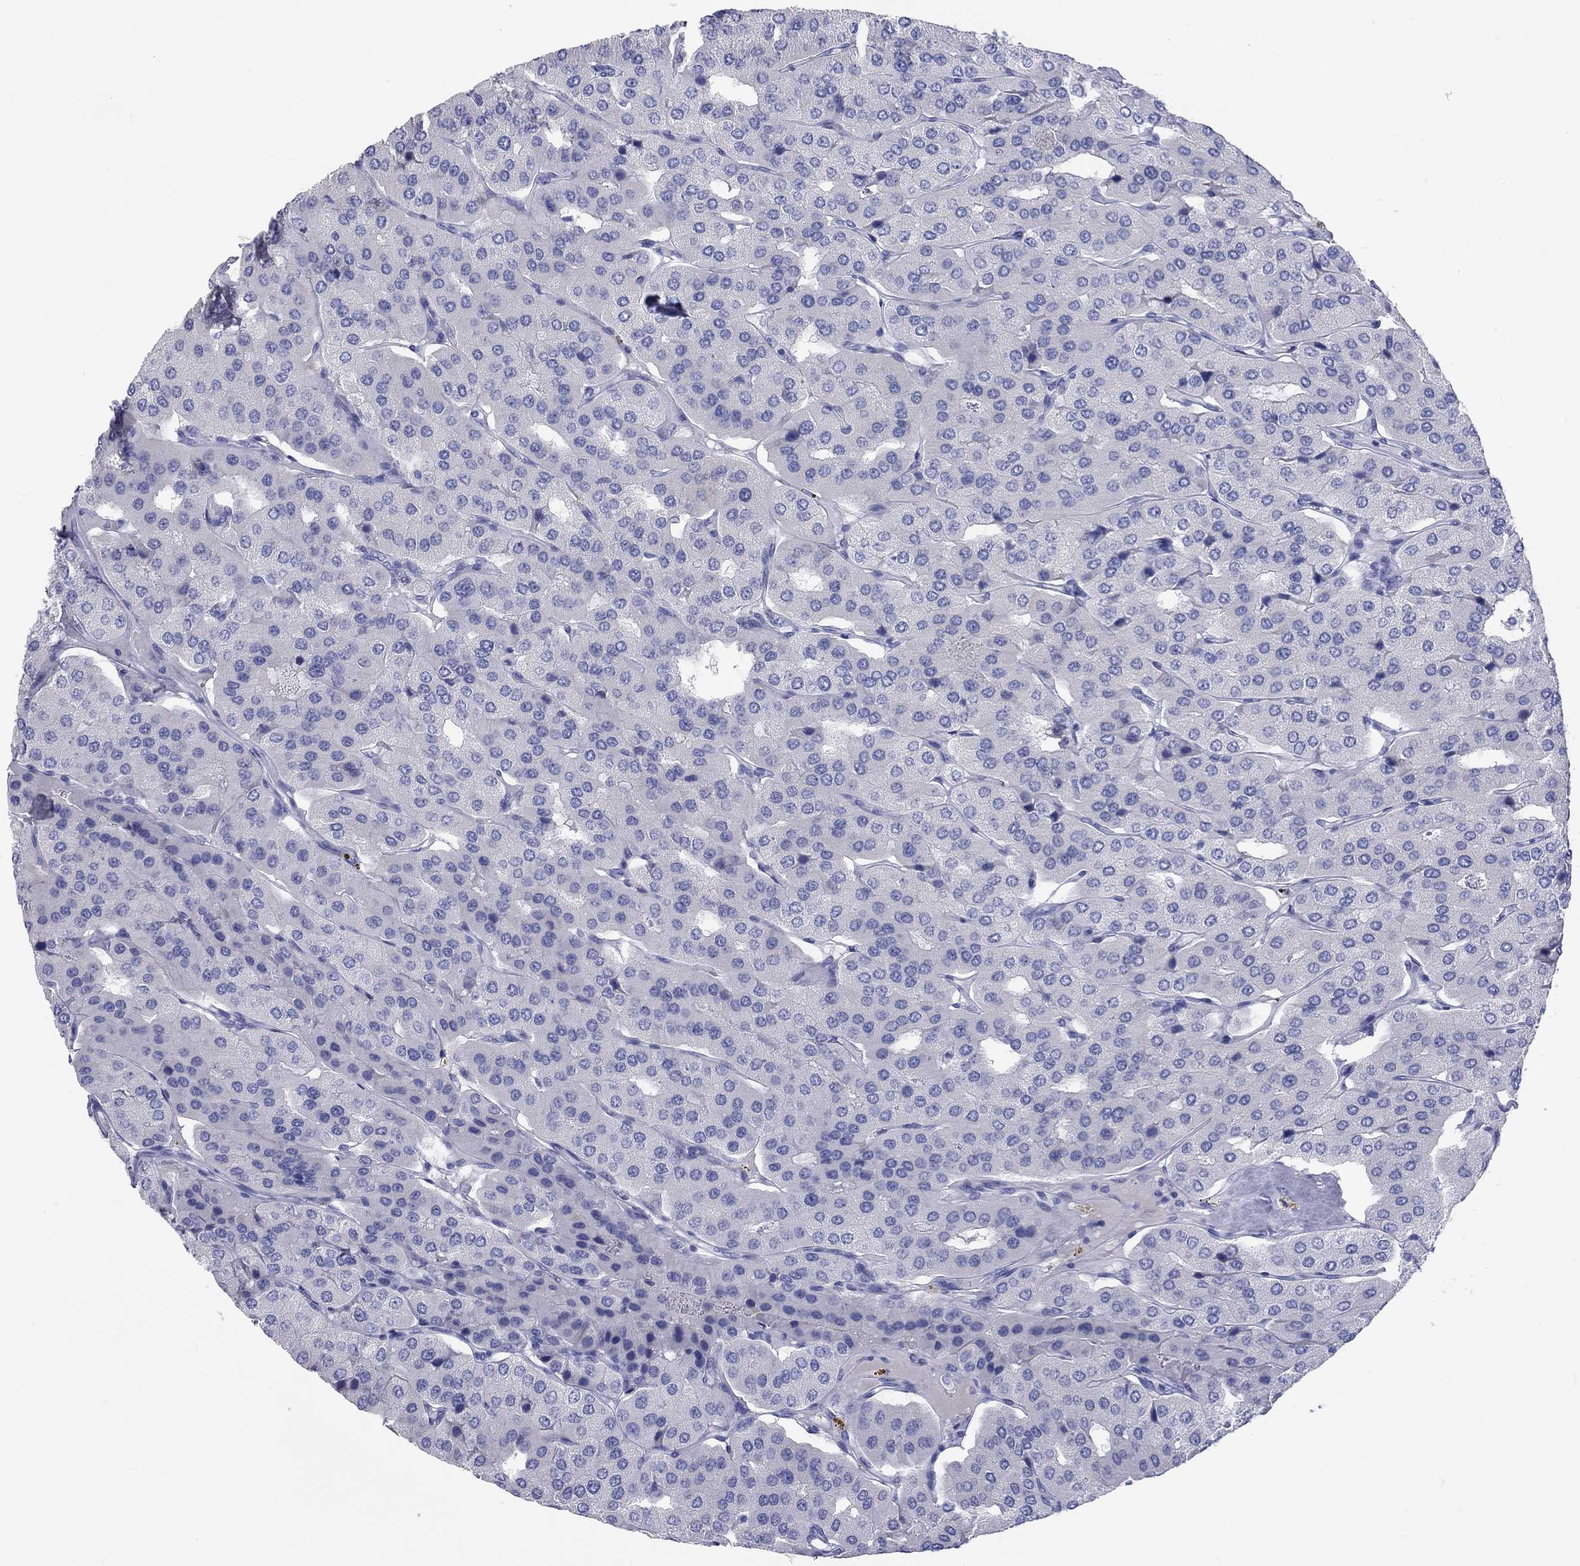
{"staining": {"intensity": "negative", "quantity": "none", "location": "none"}, "tissue": "parathyroid gland", "cell_type": "Glandular cells", "image_type": "normal", "snomed": [{"axis": "morphology", "description": "Normal tissue, NOS"}, {"axis": "morphology", "description": "Adenoma, NOS"}, {"axis": "topography", "description": "Parathyroid gland"}], "caption": "Immunohistochemical staining of benign parathyroid gland displays no significant expression in glandular cells.", "gene": "SPATA9", "patient": {"sex": "female", "age": 86}}